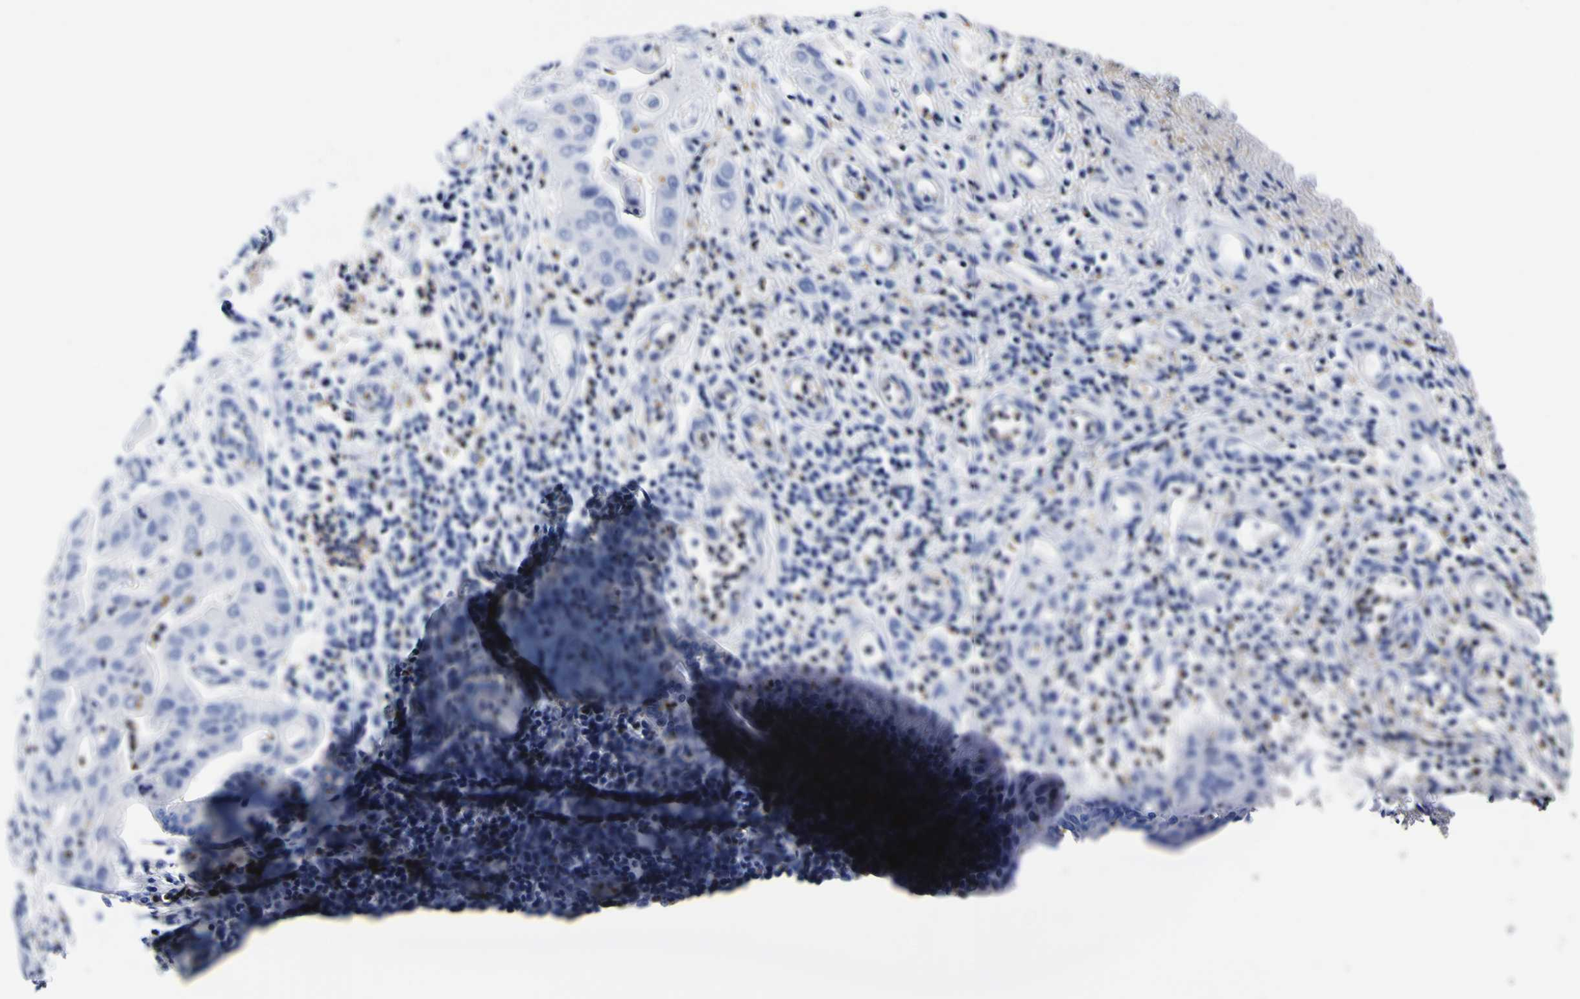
{"staining": {"intensity": "negative", "quantity": "none", "location": "none"}, "tissue": "pancreatic cancer", "cell_type": "Tumor cells", "image_type": "cancer", "snomed": [{"axis": "morphology", "description": "Normal tissue, NOS"}, {"axis": "topography", "description": "Lymph node"}], "caption": "This is an immunohistochemistry histopathology image of pancreatic cancer. There is no staining in tumor cells.", "gene": "HLA-DQA1", "patient": {"sex": "male", "age": 62}}